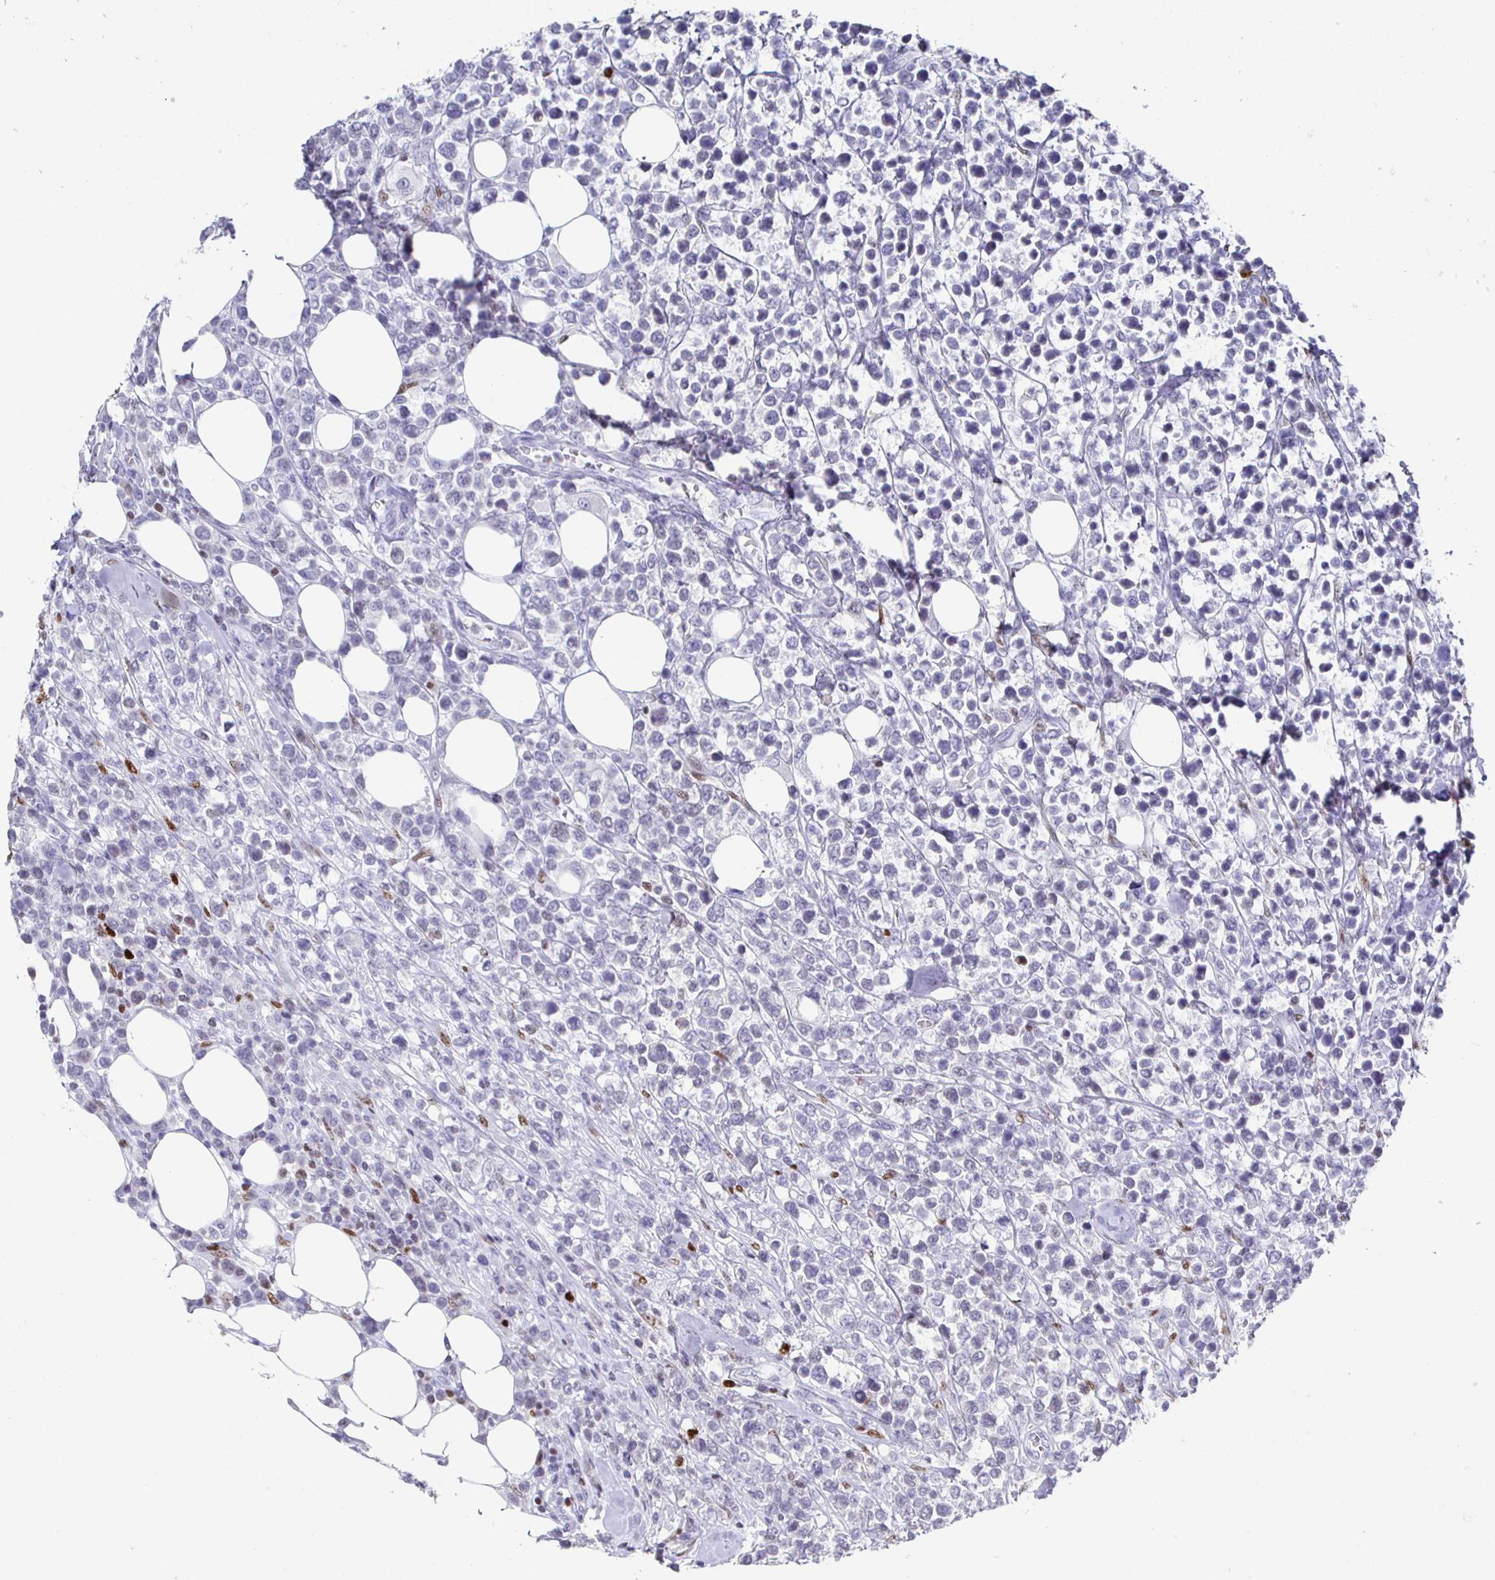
{"staining": {"intensity": "negative", "quantity": "none", "location": "none"}, "tissue": "lymphoma", "cell_type": "Tumor cells", "image_type": "cancer", "snomed": [{"axis": "morphology", "description": "Malignant lymphoma, non-Hodgkin's type, High grade"}, {"axis": "topography", "description": "Soft tissue"}], "caption": "Photomicrograph shows no significant protein expression in tumor cells of lymphoma.", "gene": "RUNX2", "patient": {"sex": "female", "age": 56}}